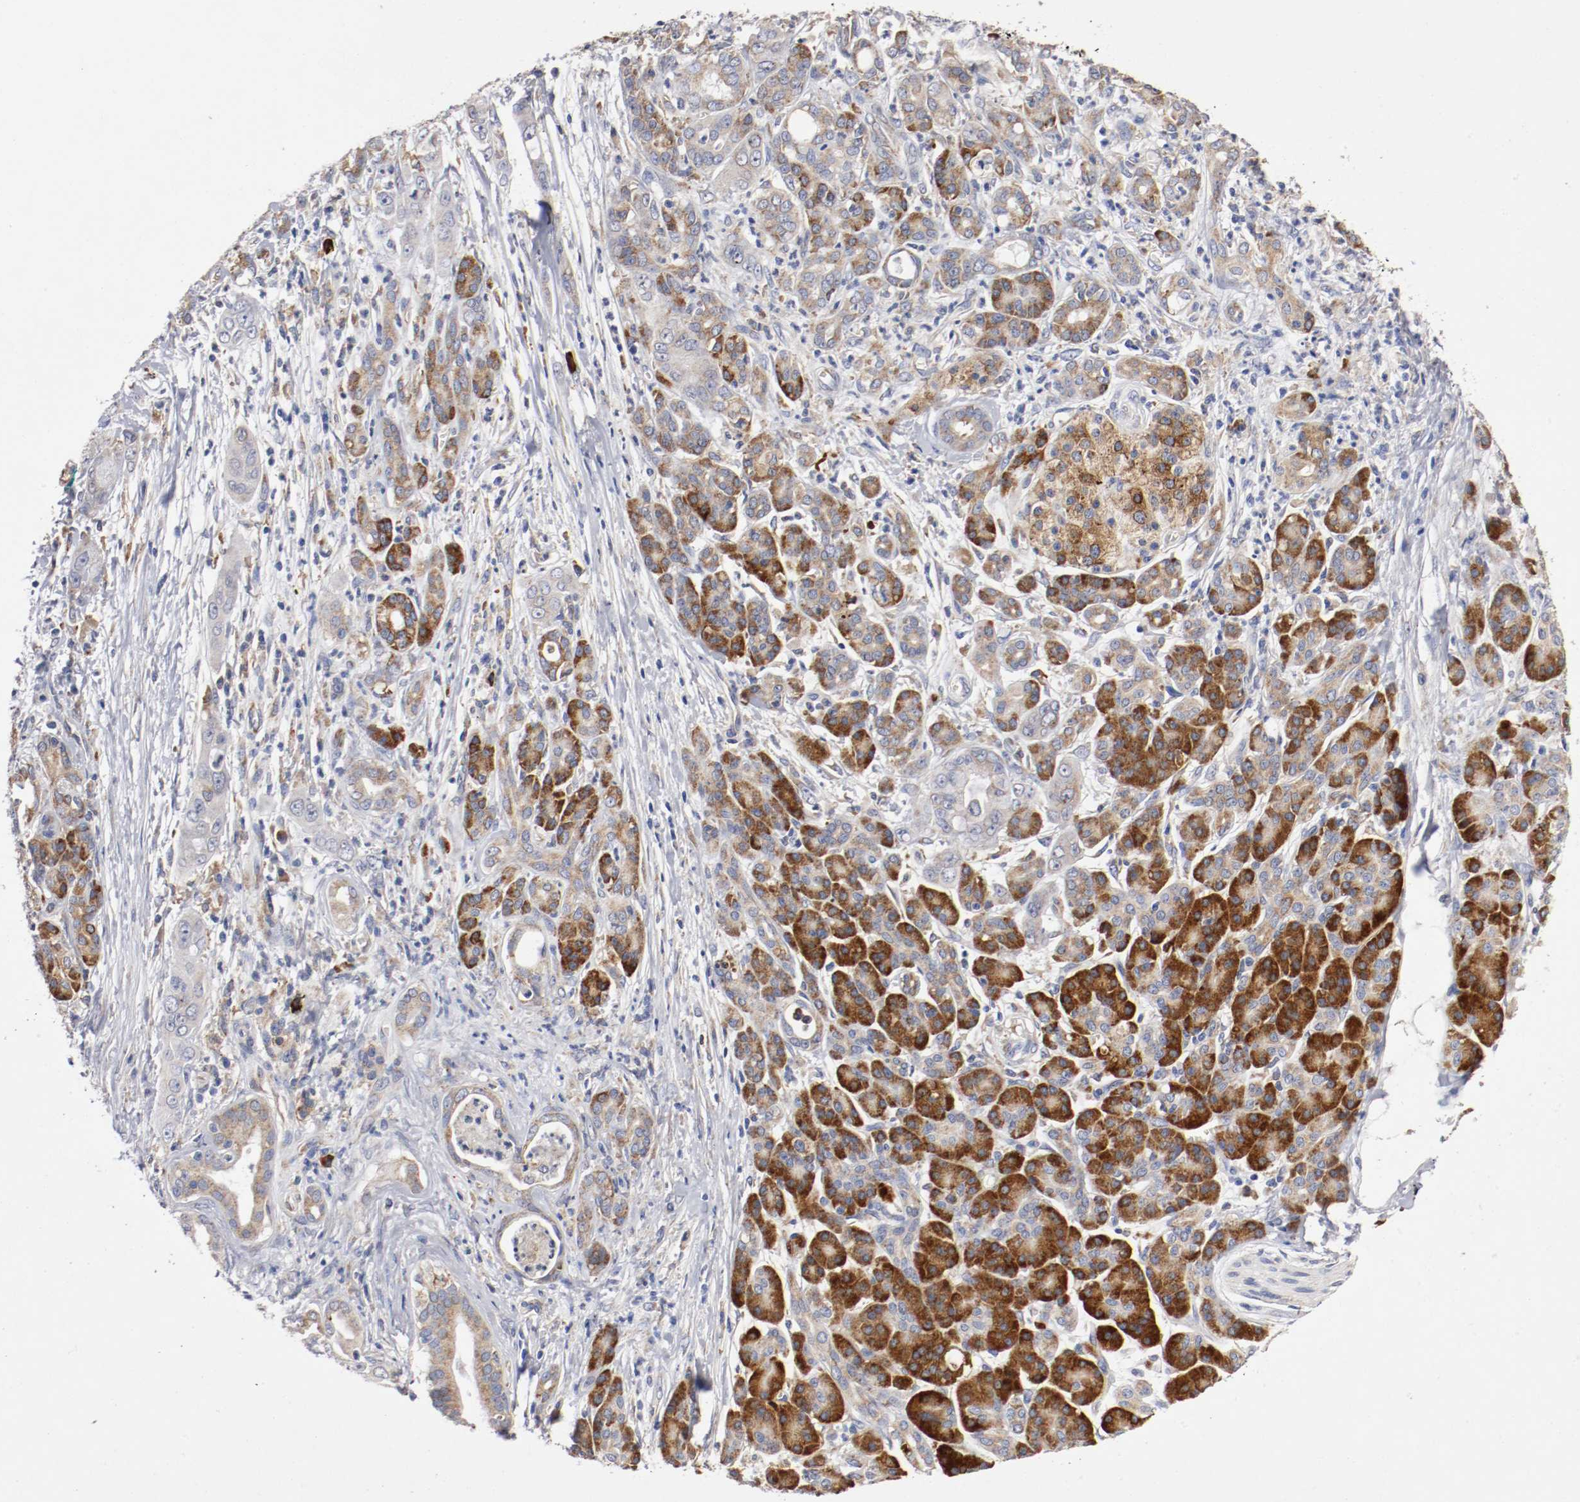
{"staining": {"intensity": "moderate", "quantity": "25%-75%", "location": "cytoplasmic/membranous"}, "tissue": "pancreatic cancer", "cell_type": "Tumor cells", "image_type": "cancer", "snomed": [{"axis": "morphology", "description": "Adenocarcinoma, NOS"}, {"axis": "topography", "description": "Pancreas"}], "caption": "Immunohistochemical staining of human pancreatic cancer displays medium levels of moderate cytoplasmic/membranous expression in approximately 25%-75% of tumor cells. (brown staining indicates protein expression, while blue staining denotes nuclei).", "gene": "TRAF2", "patient": {"sex": "male", "age": 59}}